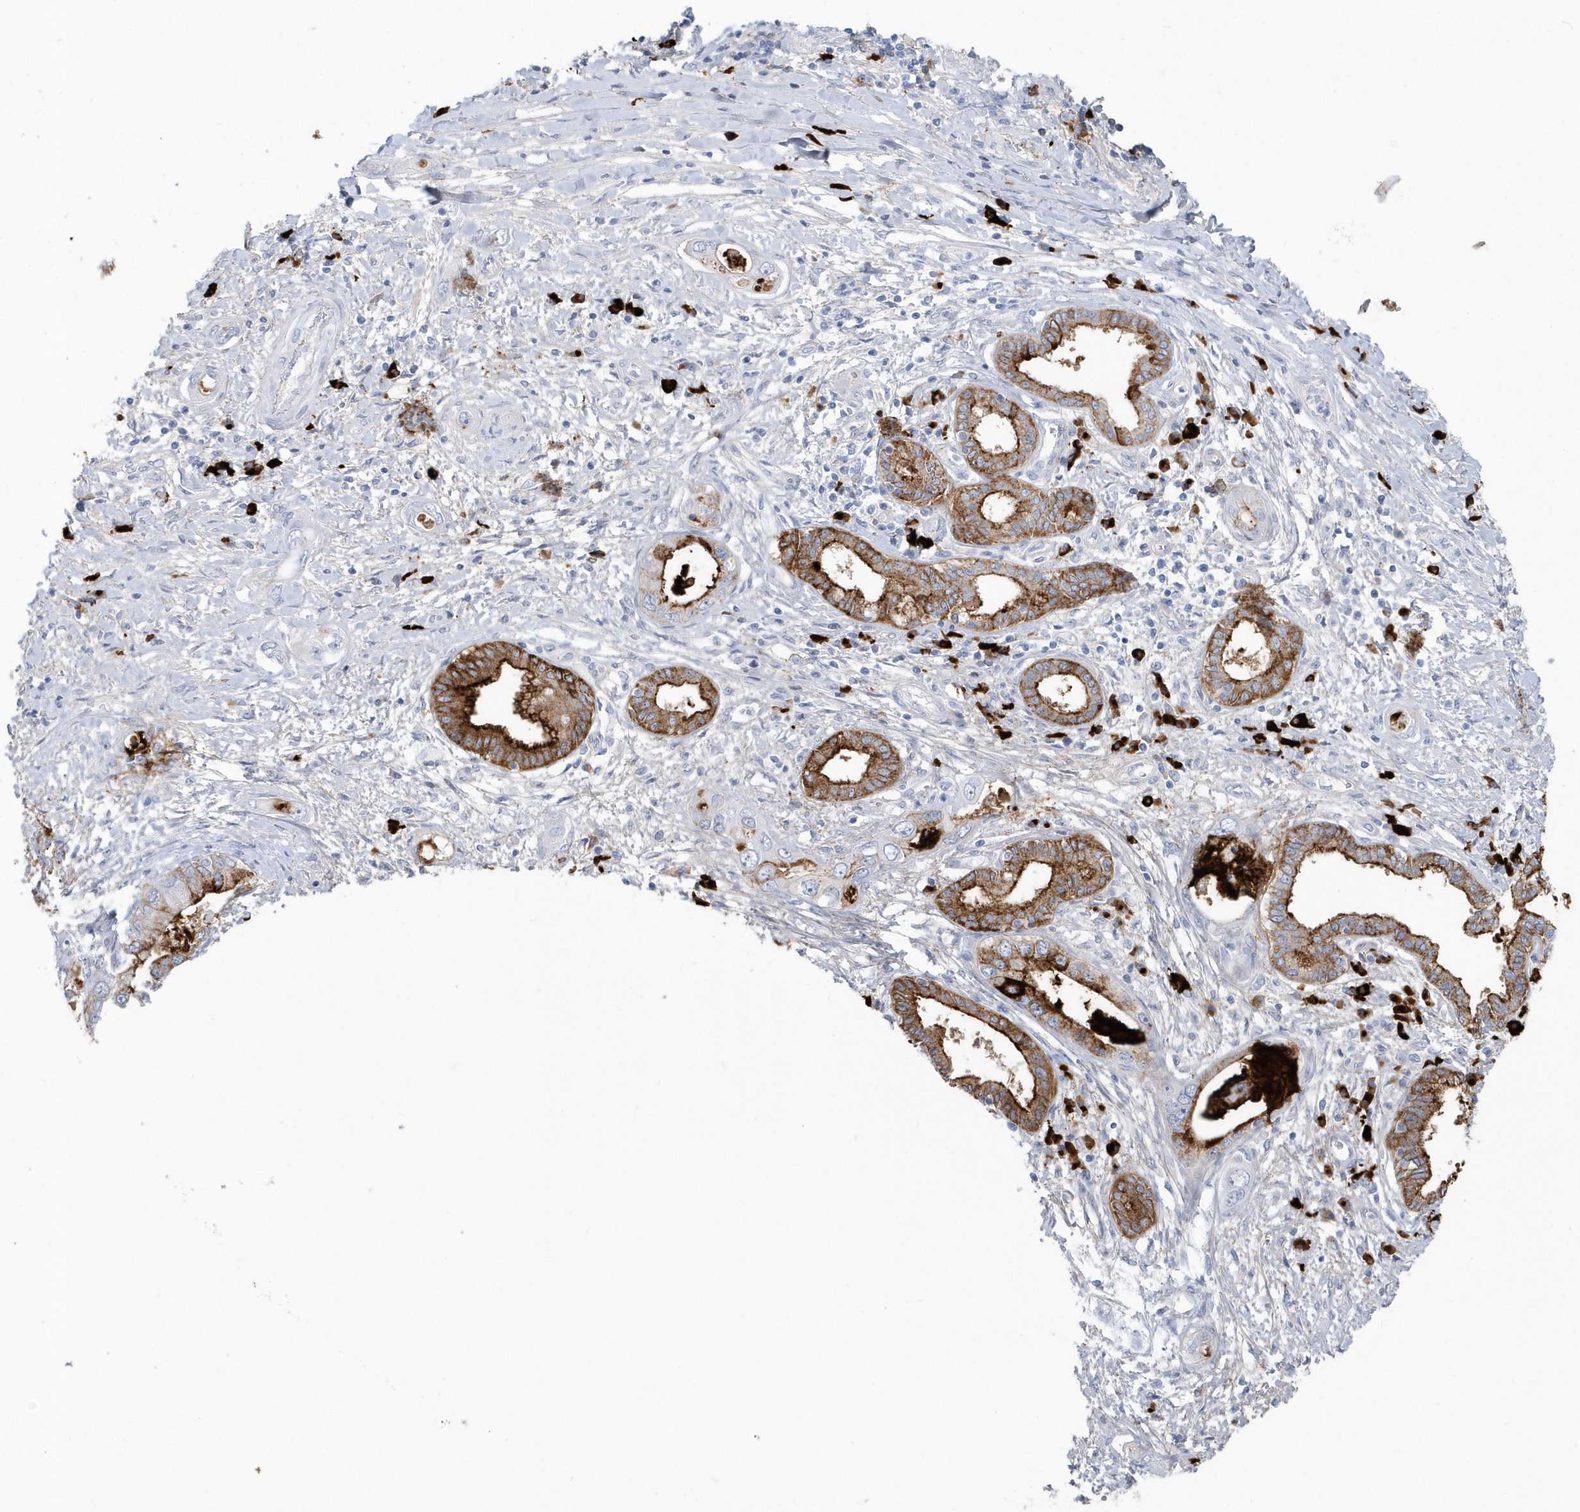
{"staining": {"intensity": "strong", "quantity": "25%-75%", "location": "cytoplasmic/membranous"}, "tissue": "pancreatic cancer", "cell_type": "Tumor cells", "image_type": "cancer", "snomed": [{"axis": "morphology", "description": "Inflammation, NOS"}, {"axis": "morphology", "description": "Adenocarcinoma, NOS"}, {"axis": "topography", "description": "Pancreas"}], "caption": "A histopathology image of human pancreatic cancer stained for a protein demonstrates strong cytoplasmic/membranous brown staining in tumor cells. Using DAB (3,3'-diaminobenzidine) (brown) and hematoxylin (blue) stains, captured at high magnification using brightfield microscopy.", "gene": "JCHAIN", "patient": {"sex": "female", "age": 56}}